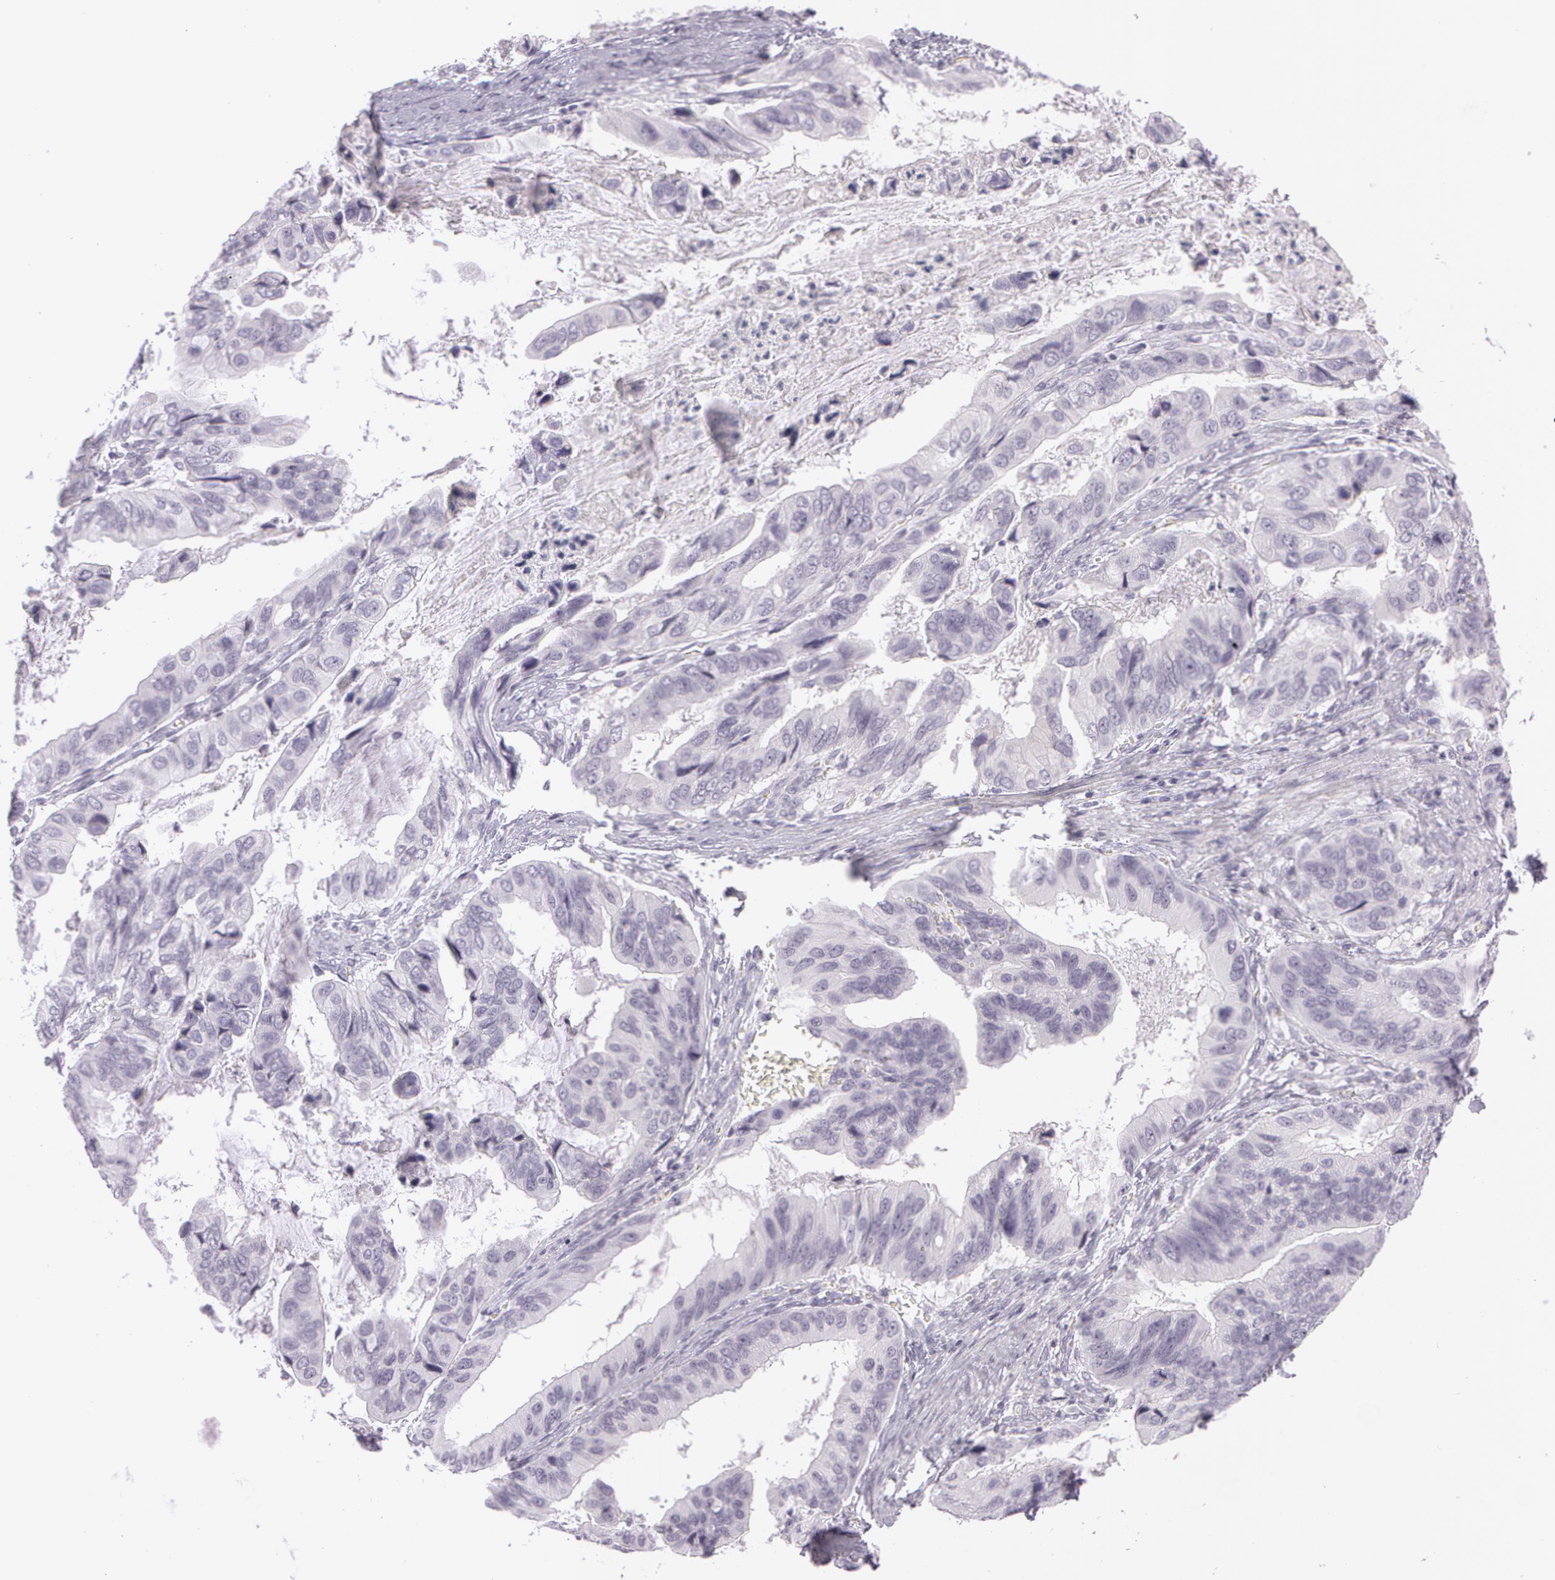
{"staining": {"intensity": "negative", "quantity": "none", "location": "none"}, "tissue": "stomach cancer", "cell_type": "Tumor cells", "image_type": "cancer", "snomed": [{"axis": "morphology", "description": "Adenocarcinoma, NOS"}, {"axis": "topography", "description": "Stomach, upper"}], "caption": "Adenocarcinoma (stomach) was stained to show a protein in brown. There is no significant positivity in tumor cells.", "gene": "OTC", "patient": {"sex": "male", "age": 80}}